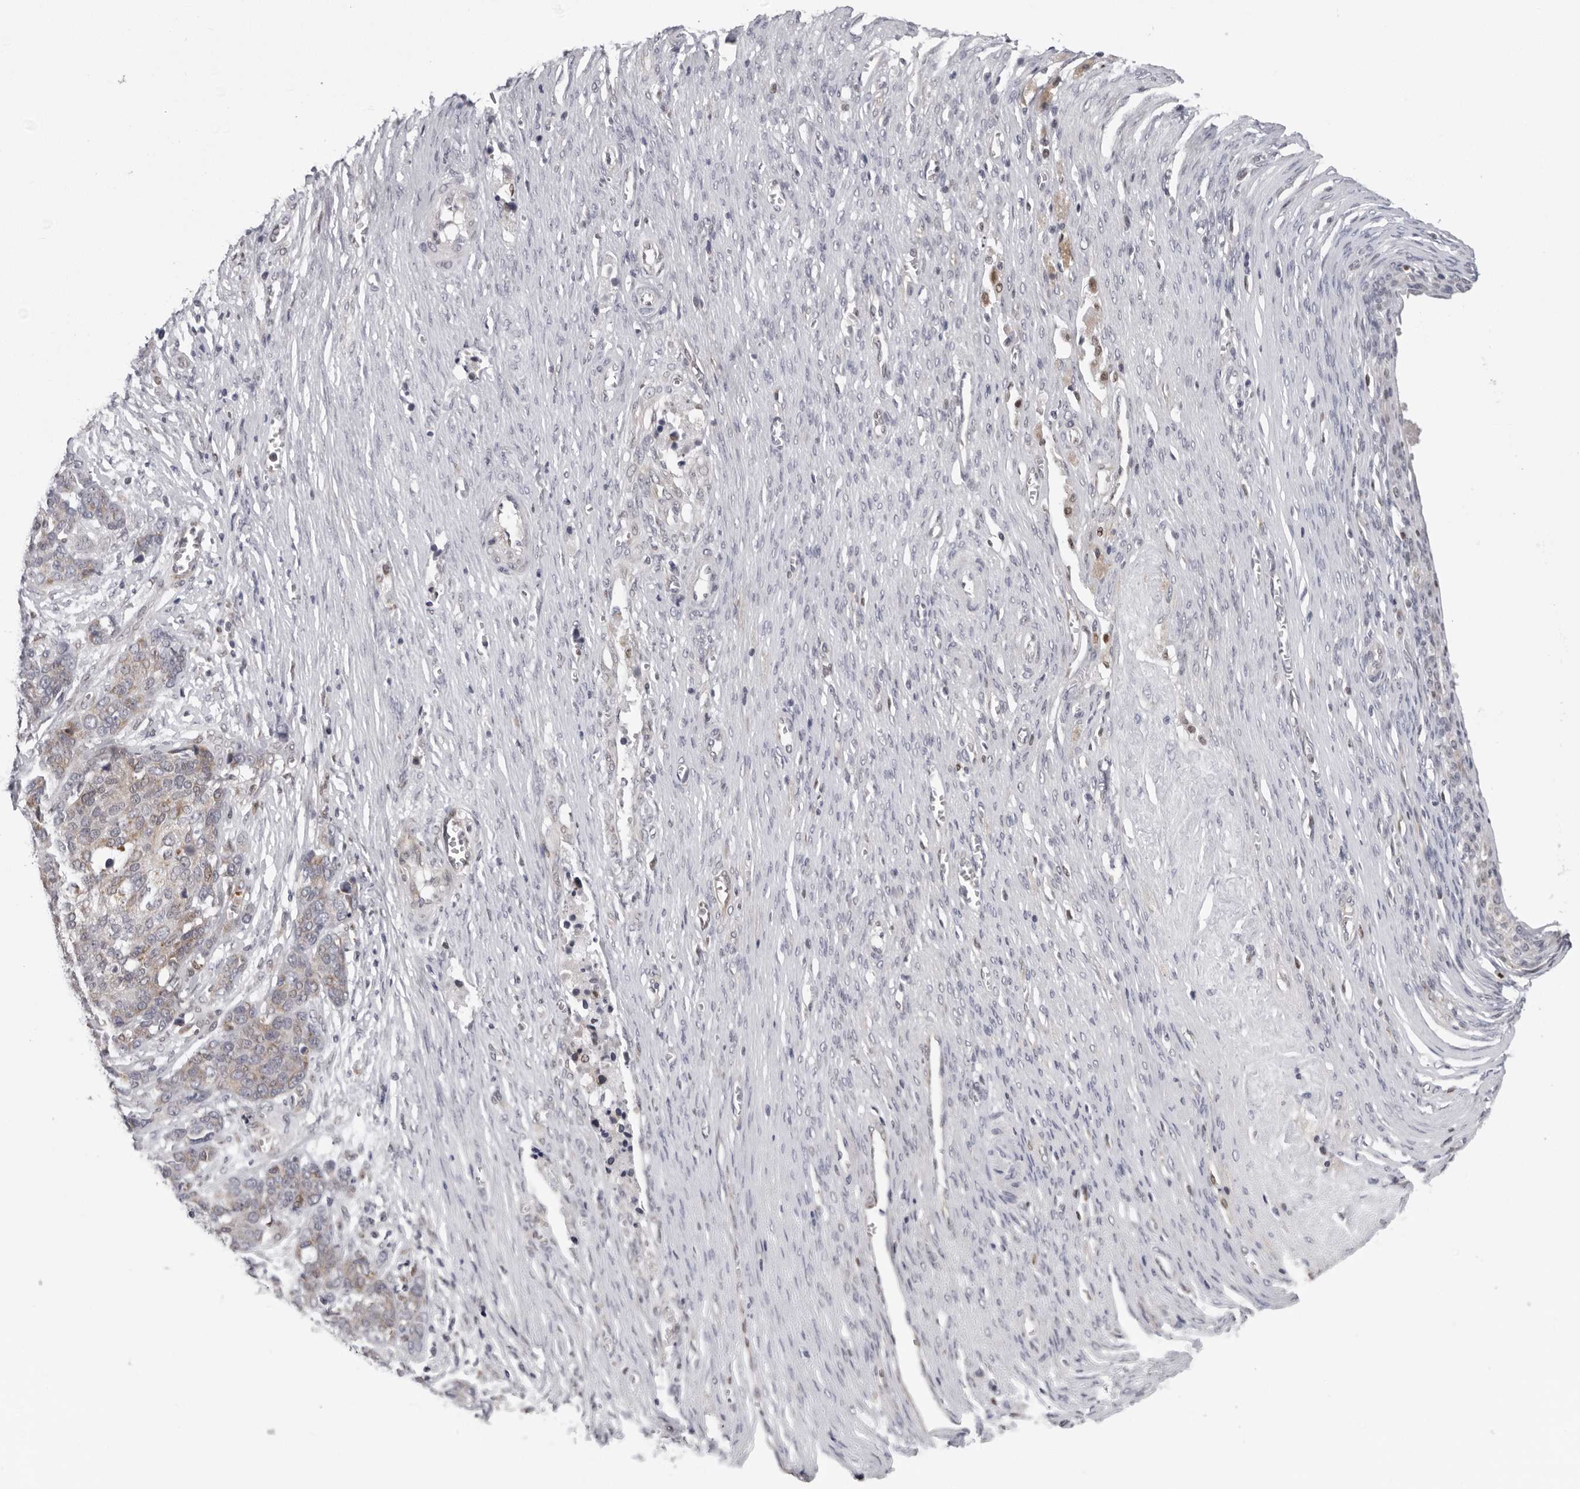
{"staining": {"intensity": "weak", "quantity": "25%-75%", "location": "cytoplasmic/membranous"}, "tissue": "ovarian cancer", "cell_type": "Tumor cells", "image_type": "cancer", "snomed": [{"axis": "morphology", "description": "Cystadenocarcinoma, serous, NOS"}, {"axis": "topography", "description": "Ovary"}], "caption": "Immunohistochemical staining of human ovarian serous cystadenocarcinoma shows weak cytoplasmic/membranous protein expression in about 25%-75% of tumor cells.", "gene": "CPT2", "patient": {"sex": "female", "age": 44}}